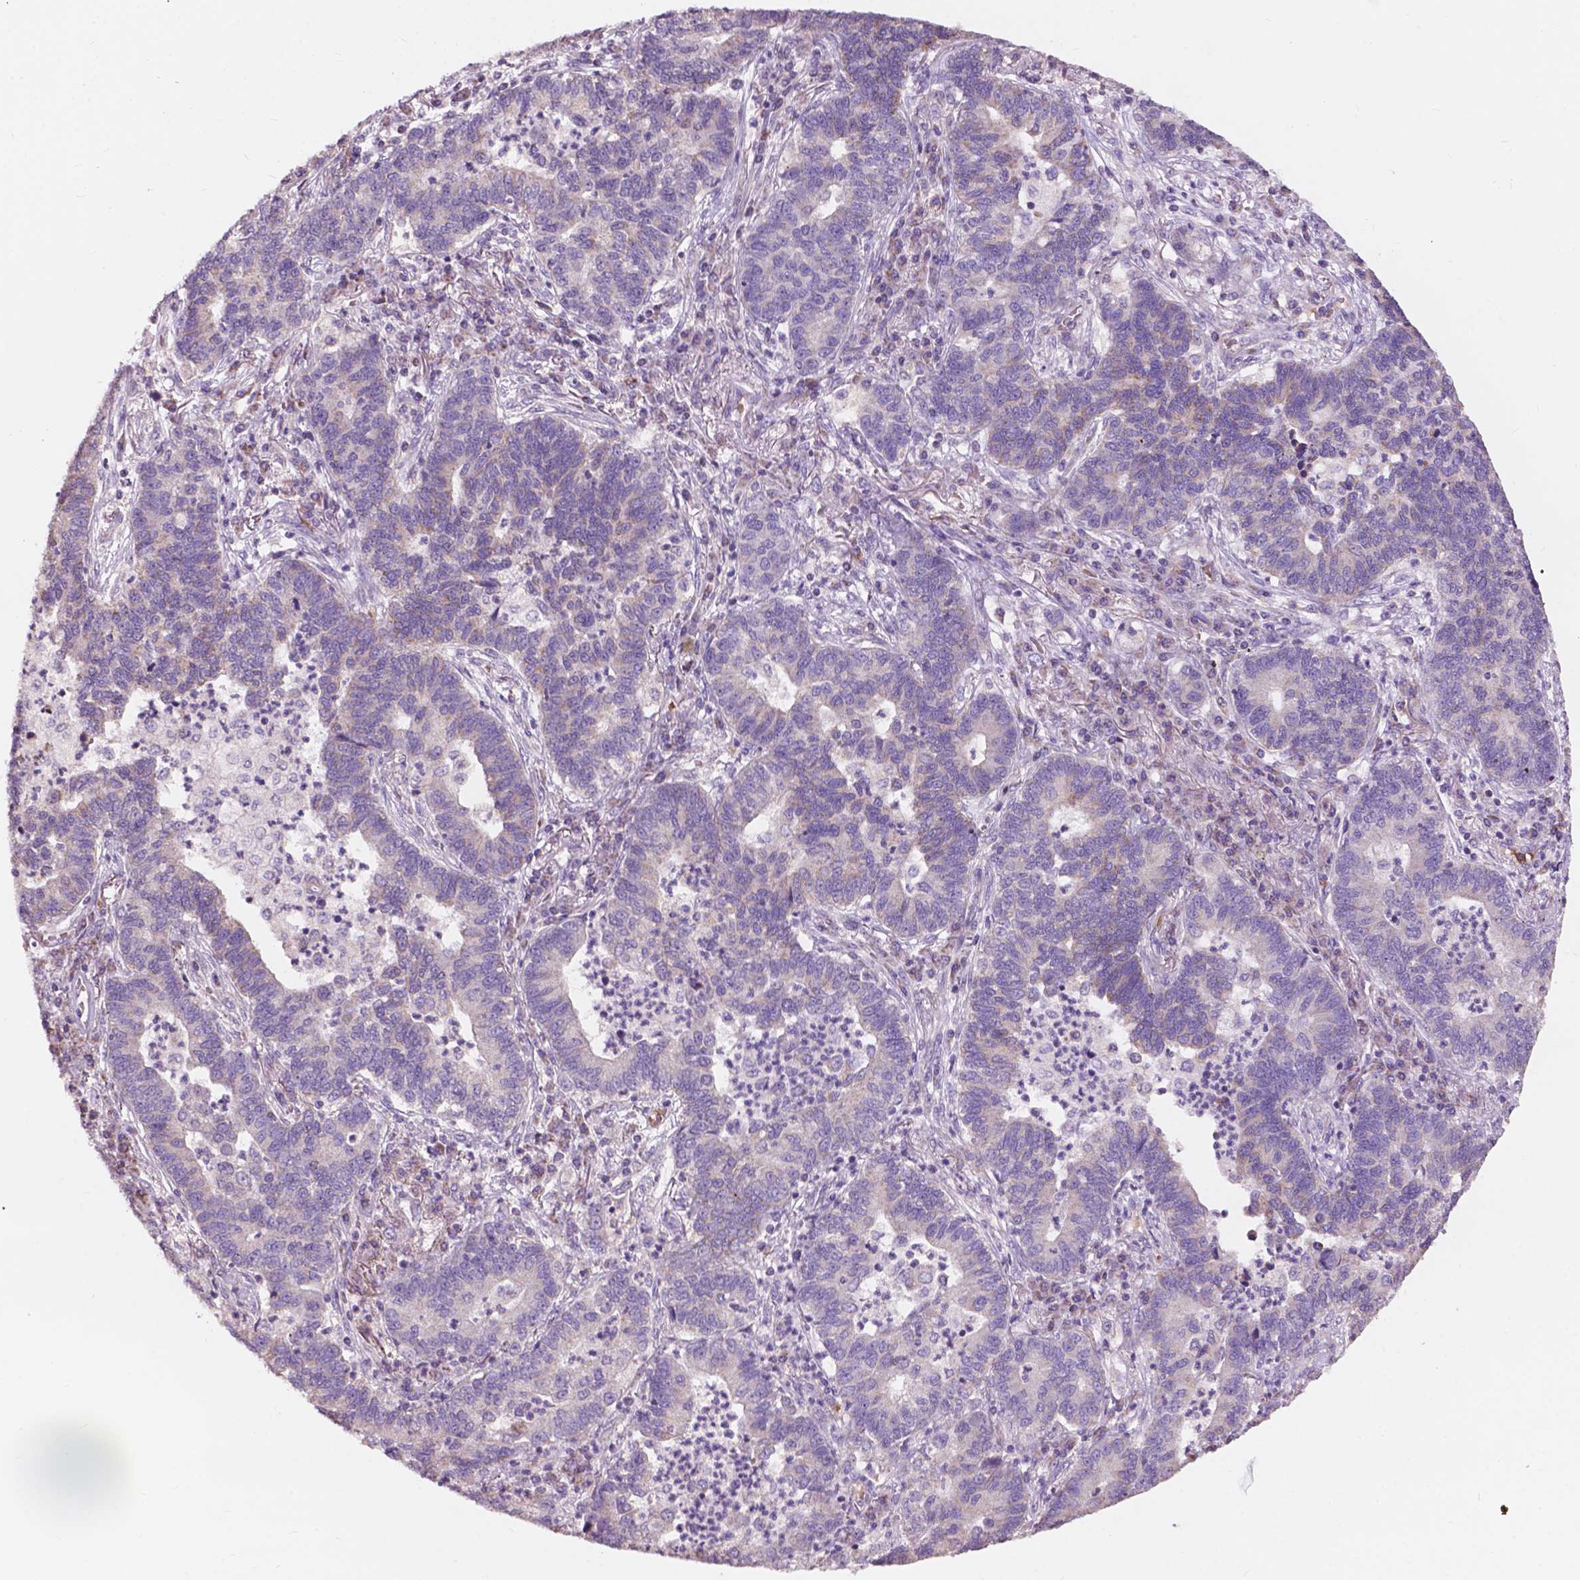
{"staining": {"intensity": "negative", "quantity": "none", "location": "none"}, "tissue": "lung cancer", "cell_type": "Tumor cells", "image_type": "cancer", "snomed": [{"axis": "morphology", "description": "Adenocarcinoma, NOS"}, {"axis": "topography", "description": "Lung"}], "caption": "Tumor cells are negative for protein expression in human lung cancer.", "gene": "NDUFS1", "patient": {"sex": "female", "age": 57}}